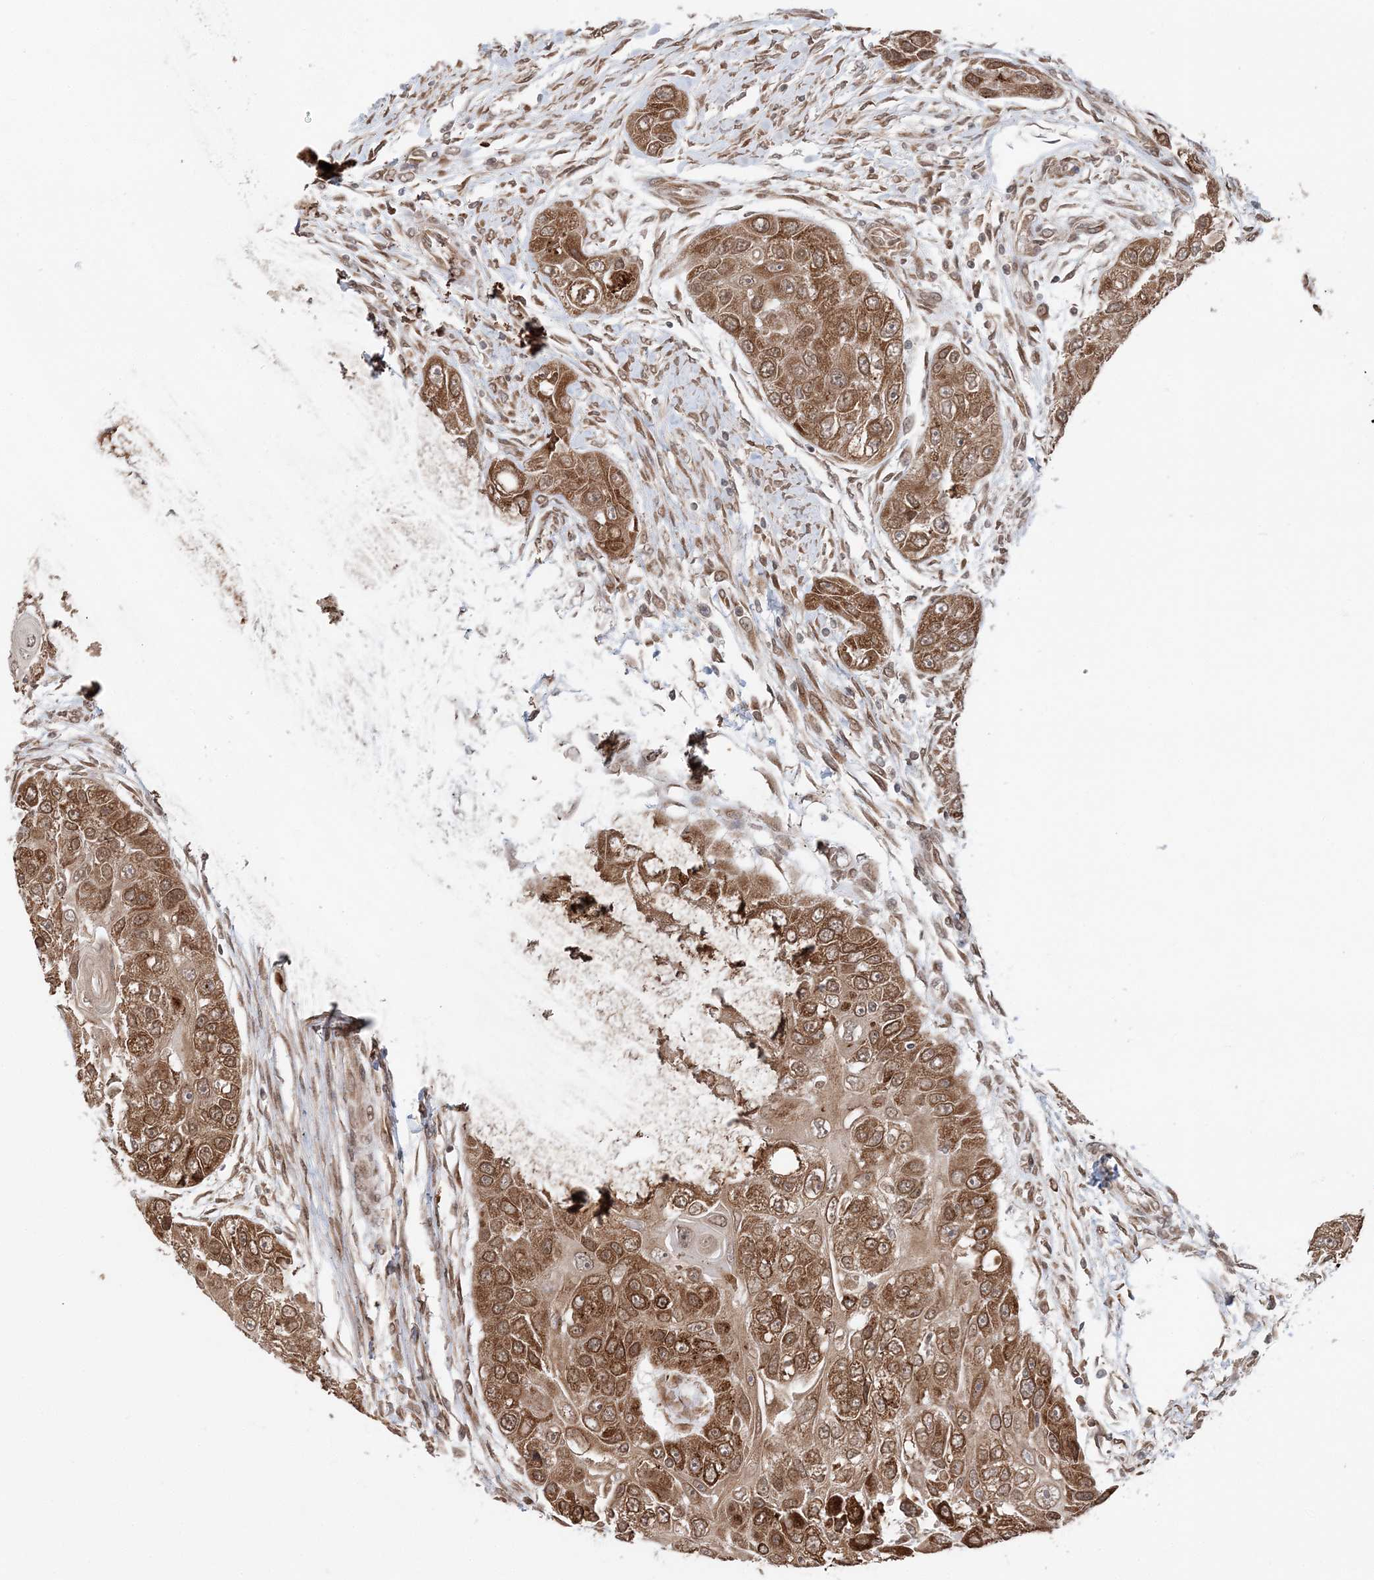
{"staining": {"intensity": "moderate", "quantity": ">75%", "location": "cytoplasmic/membranous"}, "tissue": "head and neck cancer", "cell_type": "Tumor cells", "image_type": "cancer", "snomed": [{"axis": "morphology", "description": "Normal tissue, NOS"}, {"axis": "morphology", "description": "Squamous cell carcinoma, NOS"}, {"axis": "topography", "description": "Skeletal muscle"}, {"axis": "topography", "description": "Head-Neck"}], "caption": "A high-resolution micrograph shows immunohistochemistry staining of head and neck cancer (squamous cell carcinoma), which demonstrates moderate cytoplasmic/membranous staining in about >75% of tumor cells.", "gene": "TMED10", "patient": {"sex": "male", "age": 51}}